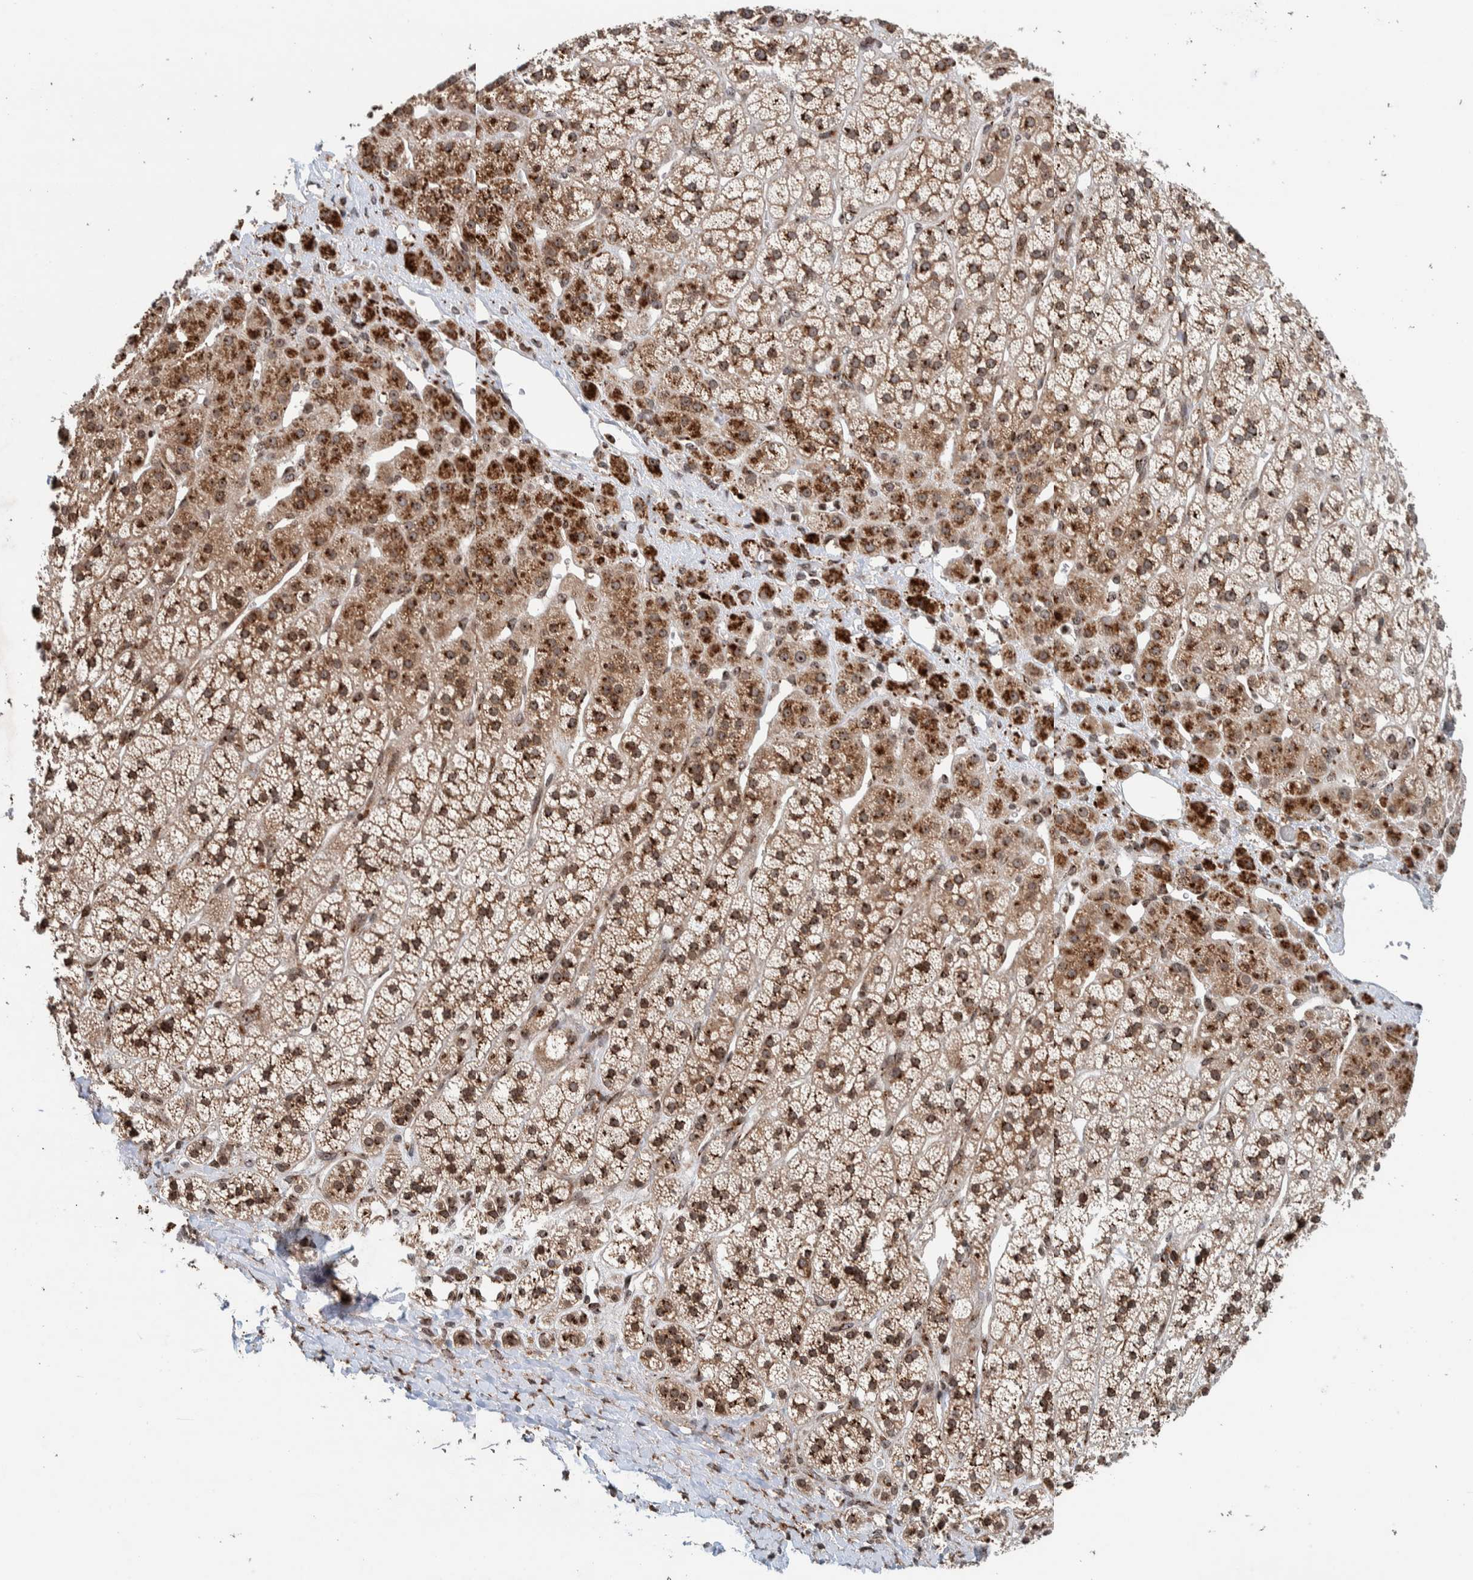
{"staining": {"intensity": "strong", "quantity": "25%-75%", "location": "cytoplasmic/membranous,nuclear"}, "tissue": "adrenal gland", "cell_type": "Glandular cells", "image_type": "normal", "snomed": [{"axis": "morphology", "description": "Normal tissue, NOS"}, {"axis": "topography", "description": "Adrenal gland"}], "caption": "DAB immunohistochemical staining of benign human adrenal gland reveals strong cytoplasmic/membranous,nuclear protein positivity in about 25%-75% of glandular cells.", "gene": "CCDC182", "patient": {"sex": "male", "age": 56}}